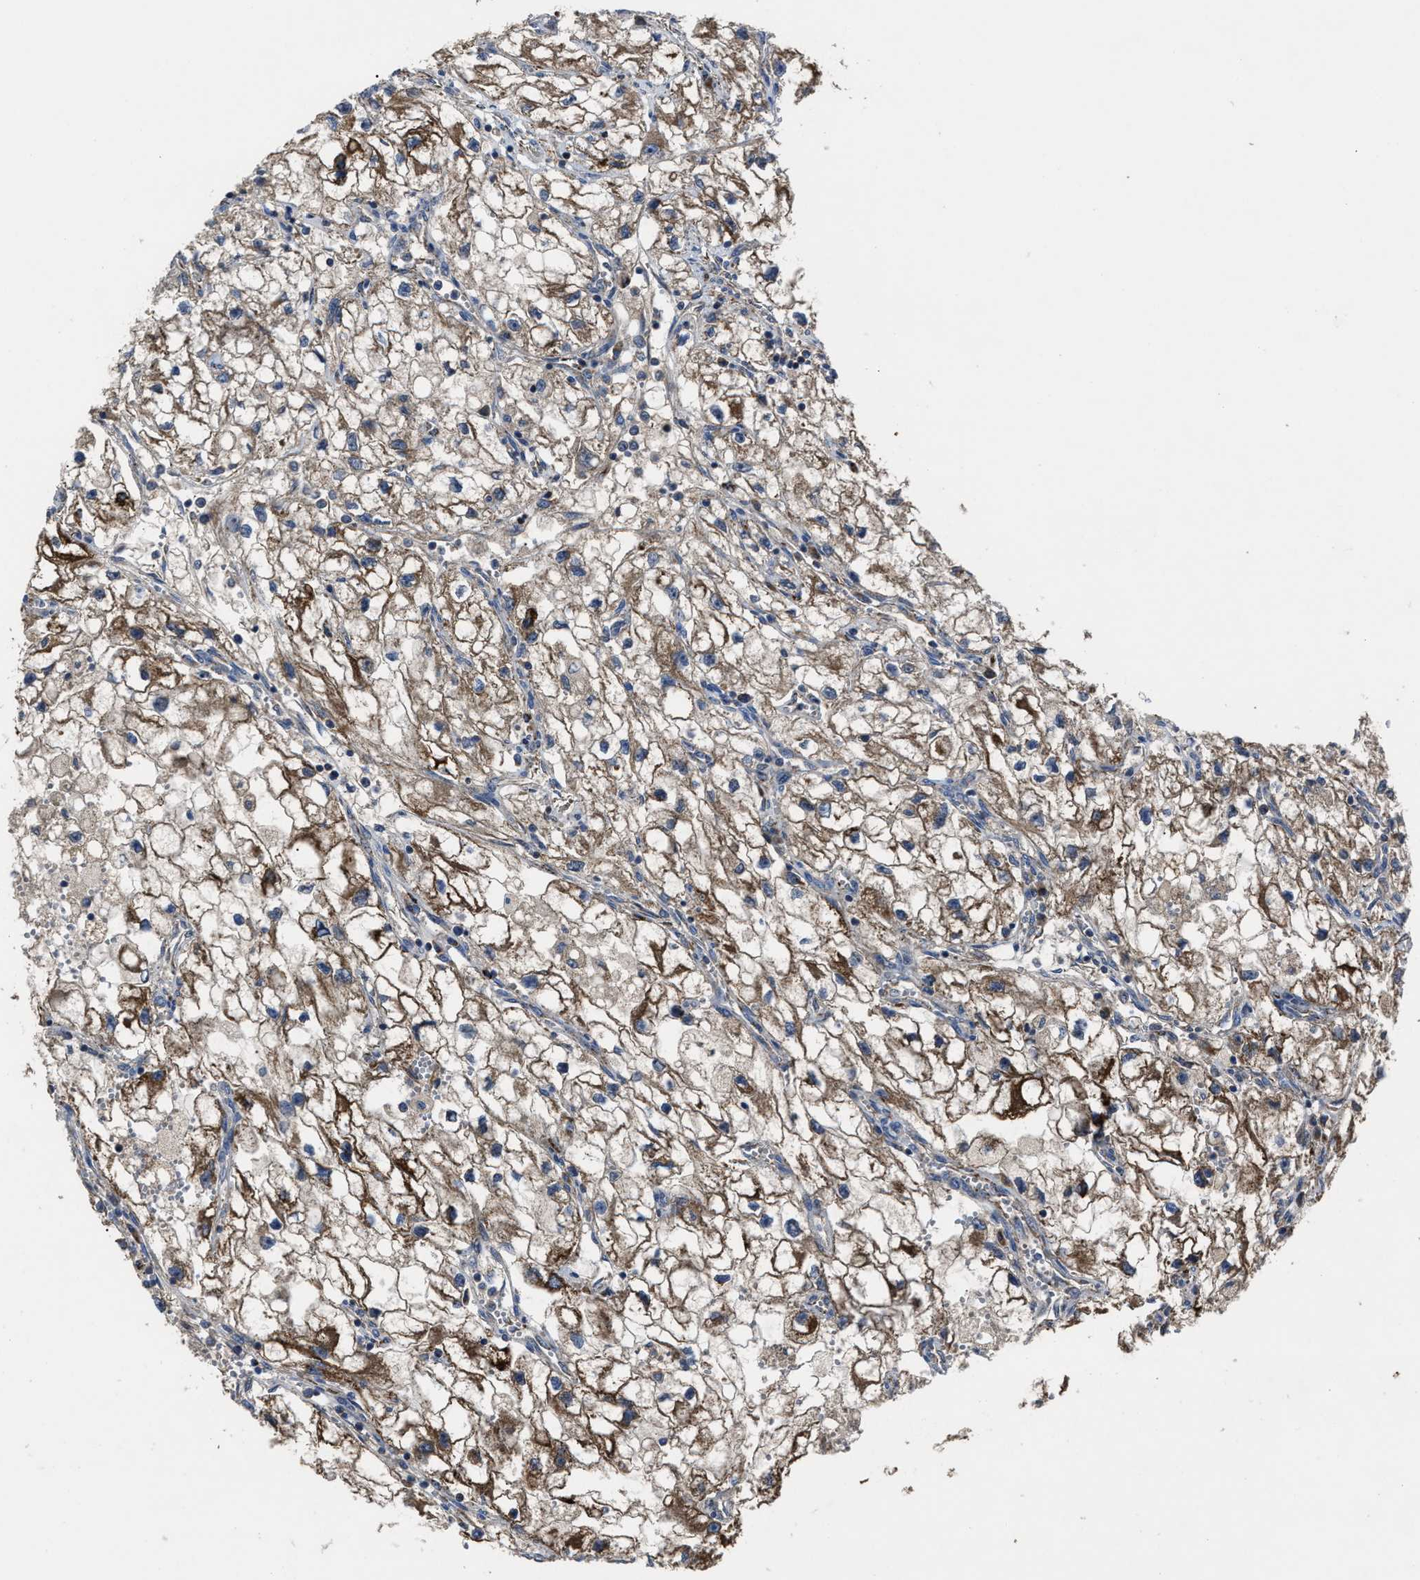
{"staining": {"intensity": "moderate", "quantity": ">75%", "location": "cytoplasmic/membranous"}, "tissue": "renal cancer", "cell_type": "Tumor cells", "image_type": "cancer", "snomed": [{"axis": "morphology", "description": "Adenocarcinoma, NOS"}, {"axis": "topography", "description": "Kidney"}], "caption": "Tumor cells exhibit moderate cytoplasmic/membranous staining in about >75% of cells in renal cancer (adenocarcinoma). (DAB (3,3'-diaminobenzidine) IHC with brightfield microscopy, high magnification).", "gene": "PASK", "patient": {"sex": "female", "age": 70}}